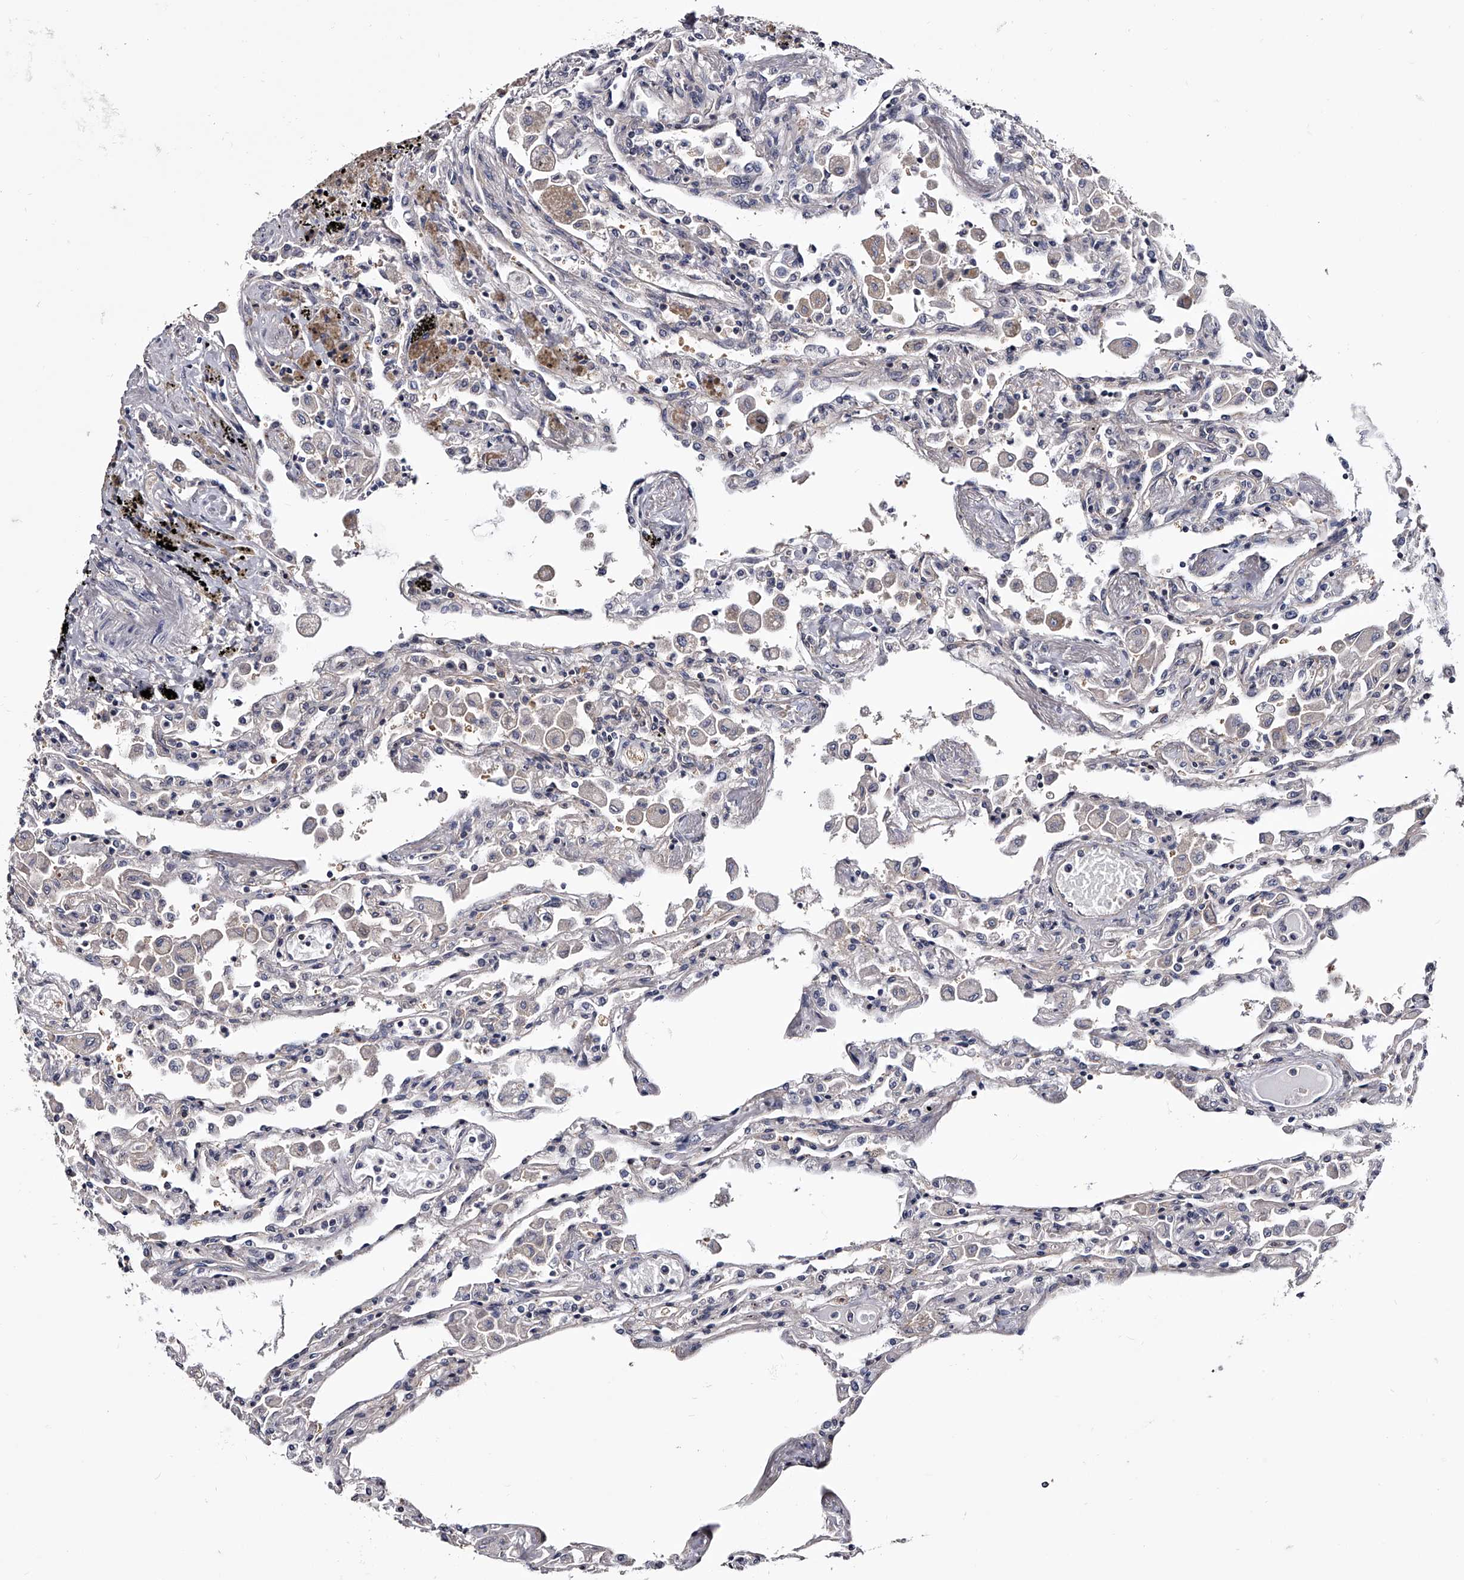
{"staining": {"intensity": "negative", "quantity": "none", "location": "none"}, "tissue": "lung", "cell_type": "Alveolar cells", "image_type": "normal", "snomed": [{"axis": "morphology", "description": "Normal tissue, NOS"}, {"axis": "topography", "description": "Bronchus"}, {"axis": "topography", "description": "Lung"}], "caption": "Alveolar cells show no significant protein staining in benign lung. The staining was performed using DAB (3,3'-diaminobenzidine) to visualize the protein expression in brown, while the nuclei were stained in blue with hematoxylin (Magnification: 20x).", "gene": "GAPVD1", "patient": {"sex": "female", "age": 49}}